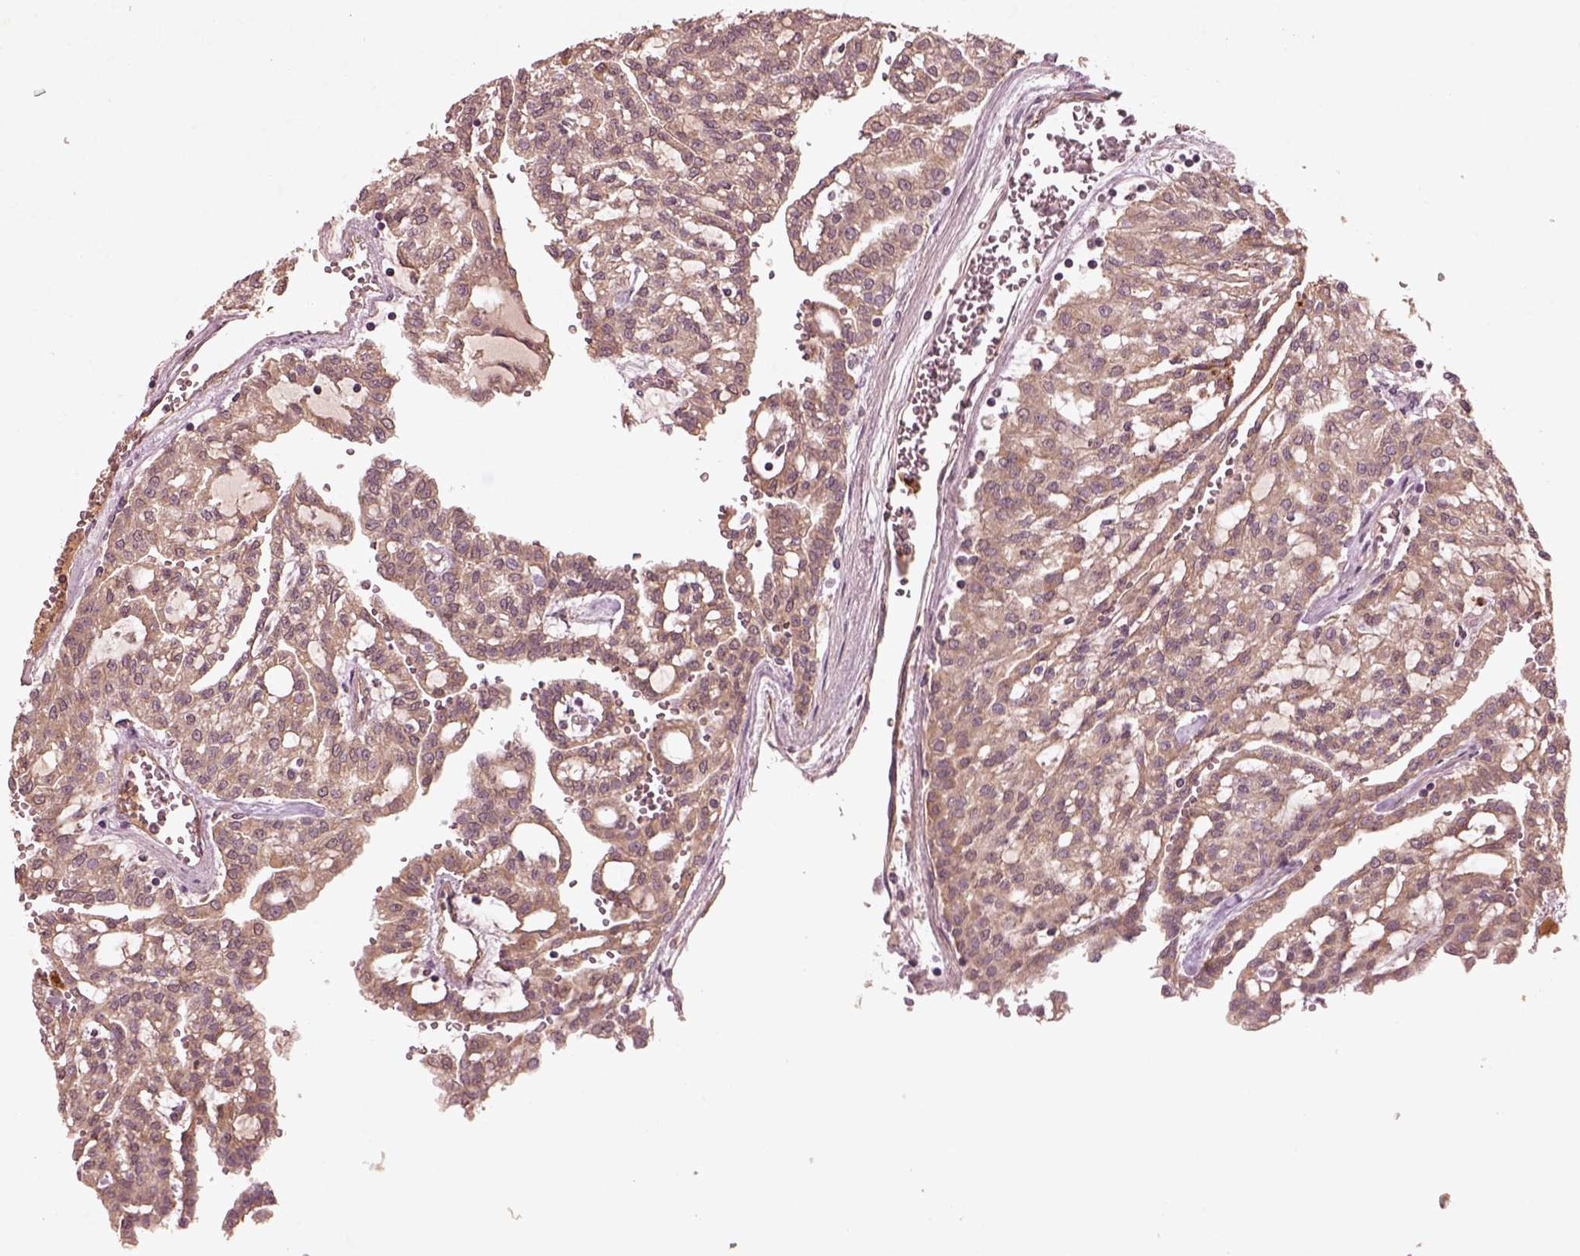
{"staining": {"intensity": "weak", "quantity": ">75%", "location": "cytoplasmic/membranous"}, "tissue": "renal cancer", "cell_type": "Tumor cells", "image_type": "cancer", "snomed": [{"axis": "morphology", "description": "Adenocarcinoma, NOS"}, {"axis": "topography", "description": "Kidney"}], "caption": "Protein staining by IHC reveals weak cytoplasmic/membranous staining in approximately >75% of tumor cells in renal cancer (adenocarcinoma).", "gene": "FAM234A", "patient": {"sex": "male", "age": 63}}